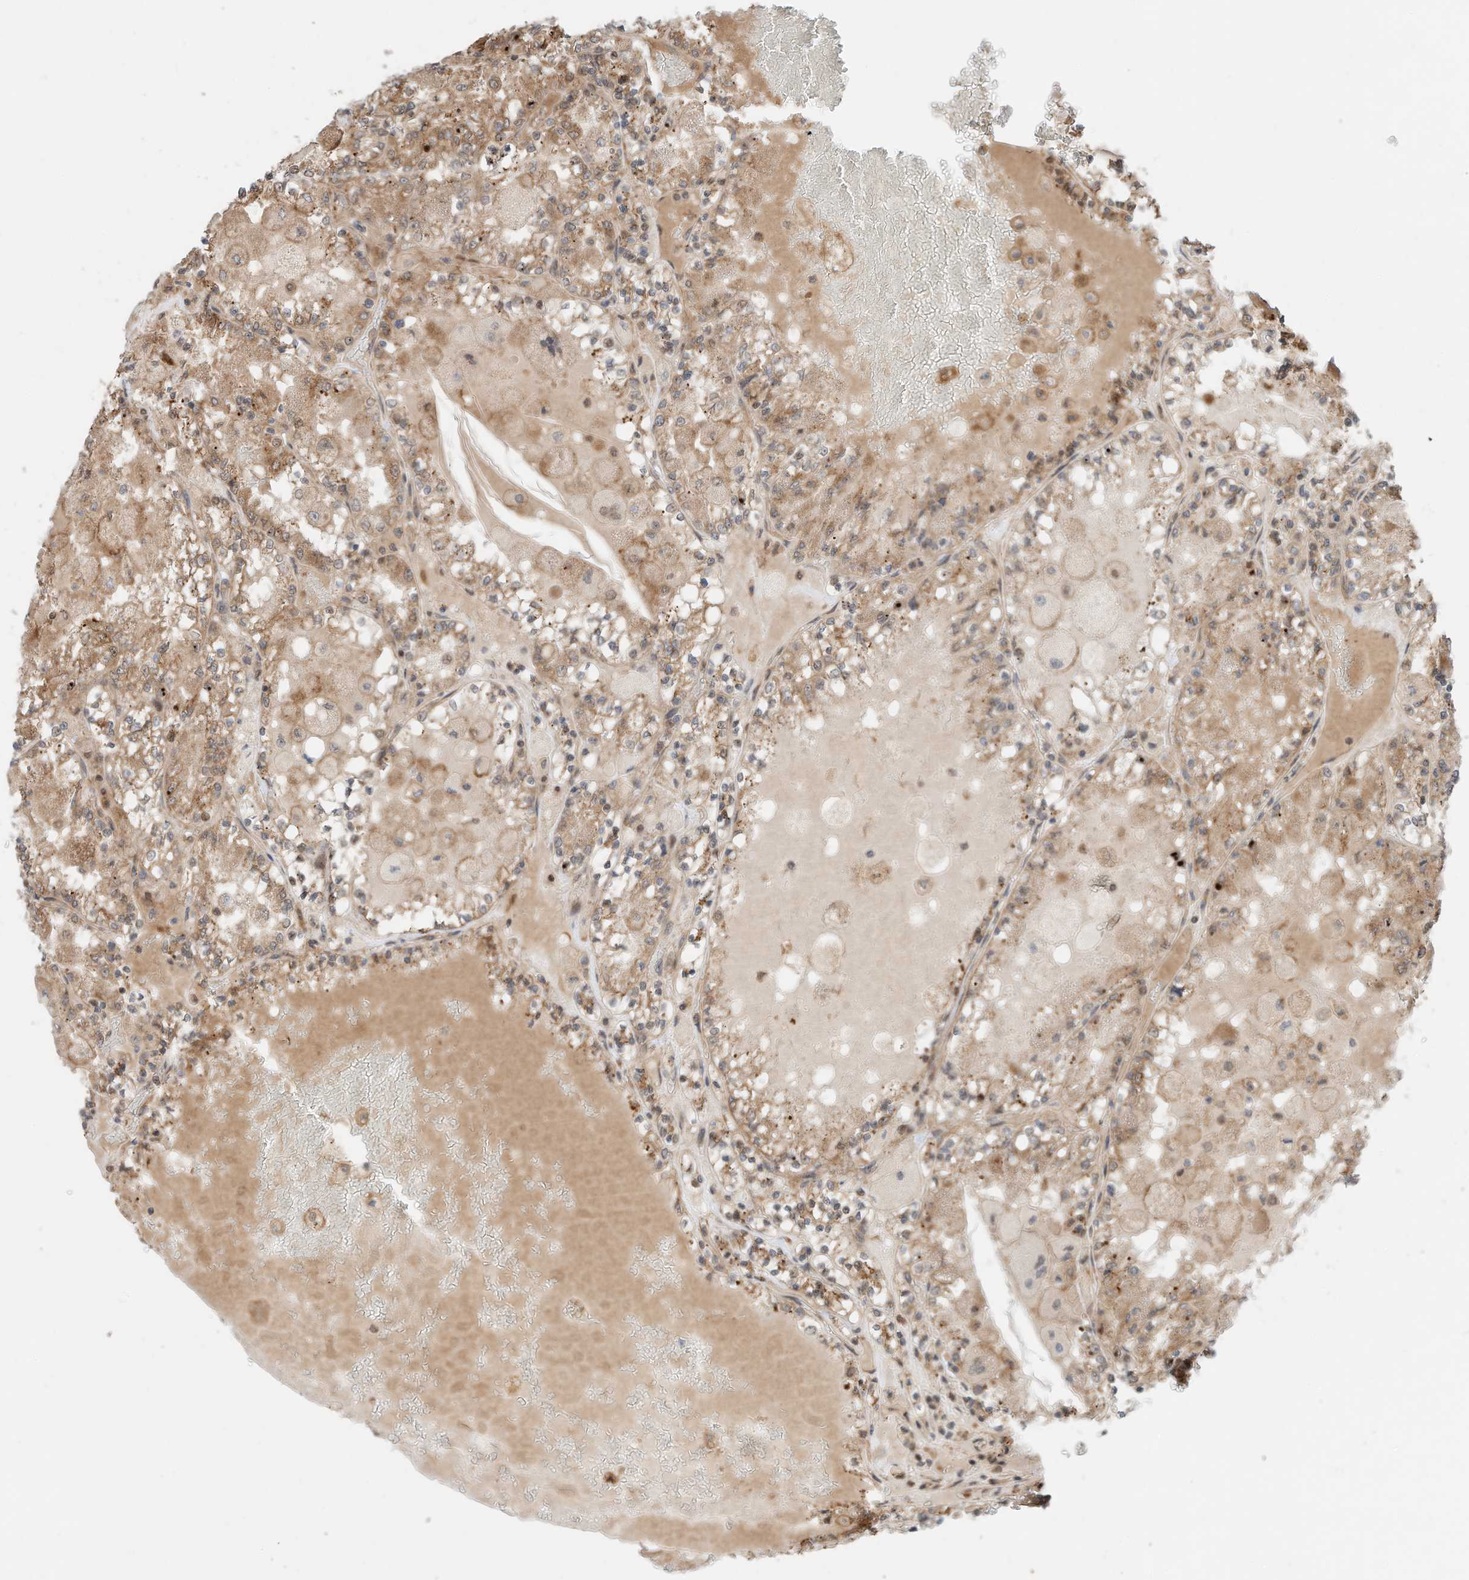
{"staining": {"intensity": "moderate", "quantity": ">75%", "location": "cytoplasmic/membranous"}, "tissue": "renal cancer", "cell_type": "Tumor cells", "image_type": "cancer", "snomed": [{"axis": "morphology", "description": "Adenocarcinoma, NOS"}, {"axis": "topography", "description": "Kidney"}], "caption": "A medium amount of moderate cytoplasmic/membranous expression is present in approximately >75% of tumor cells in renal adenocarcinoma tissue.", "gene": "CPAMD8", "patient": {"sex": "female", "age": 56}}